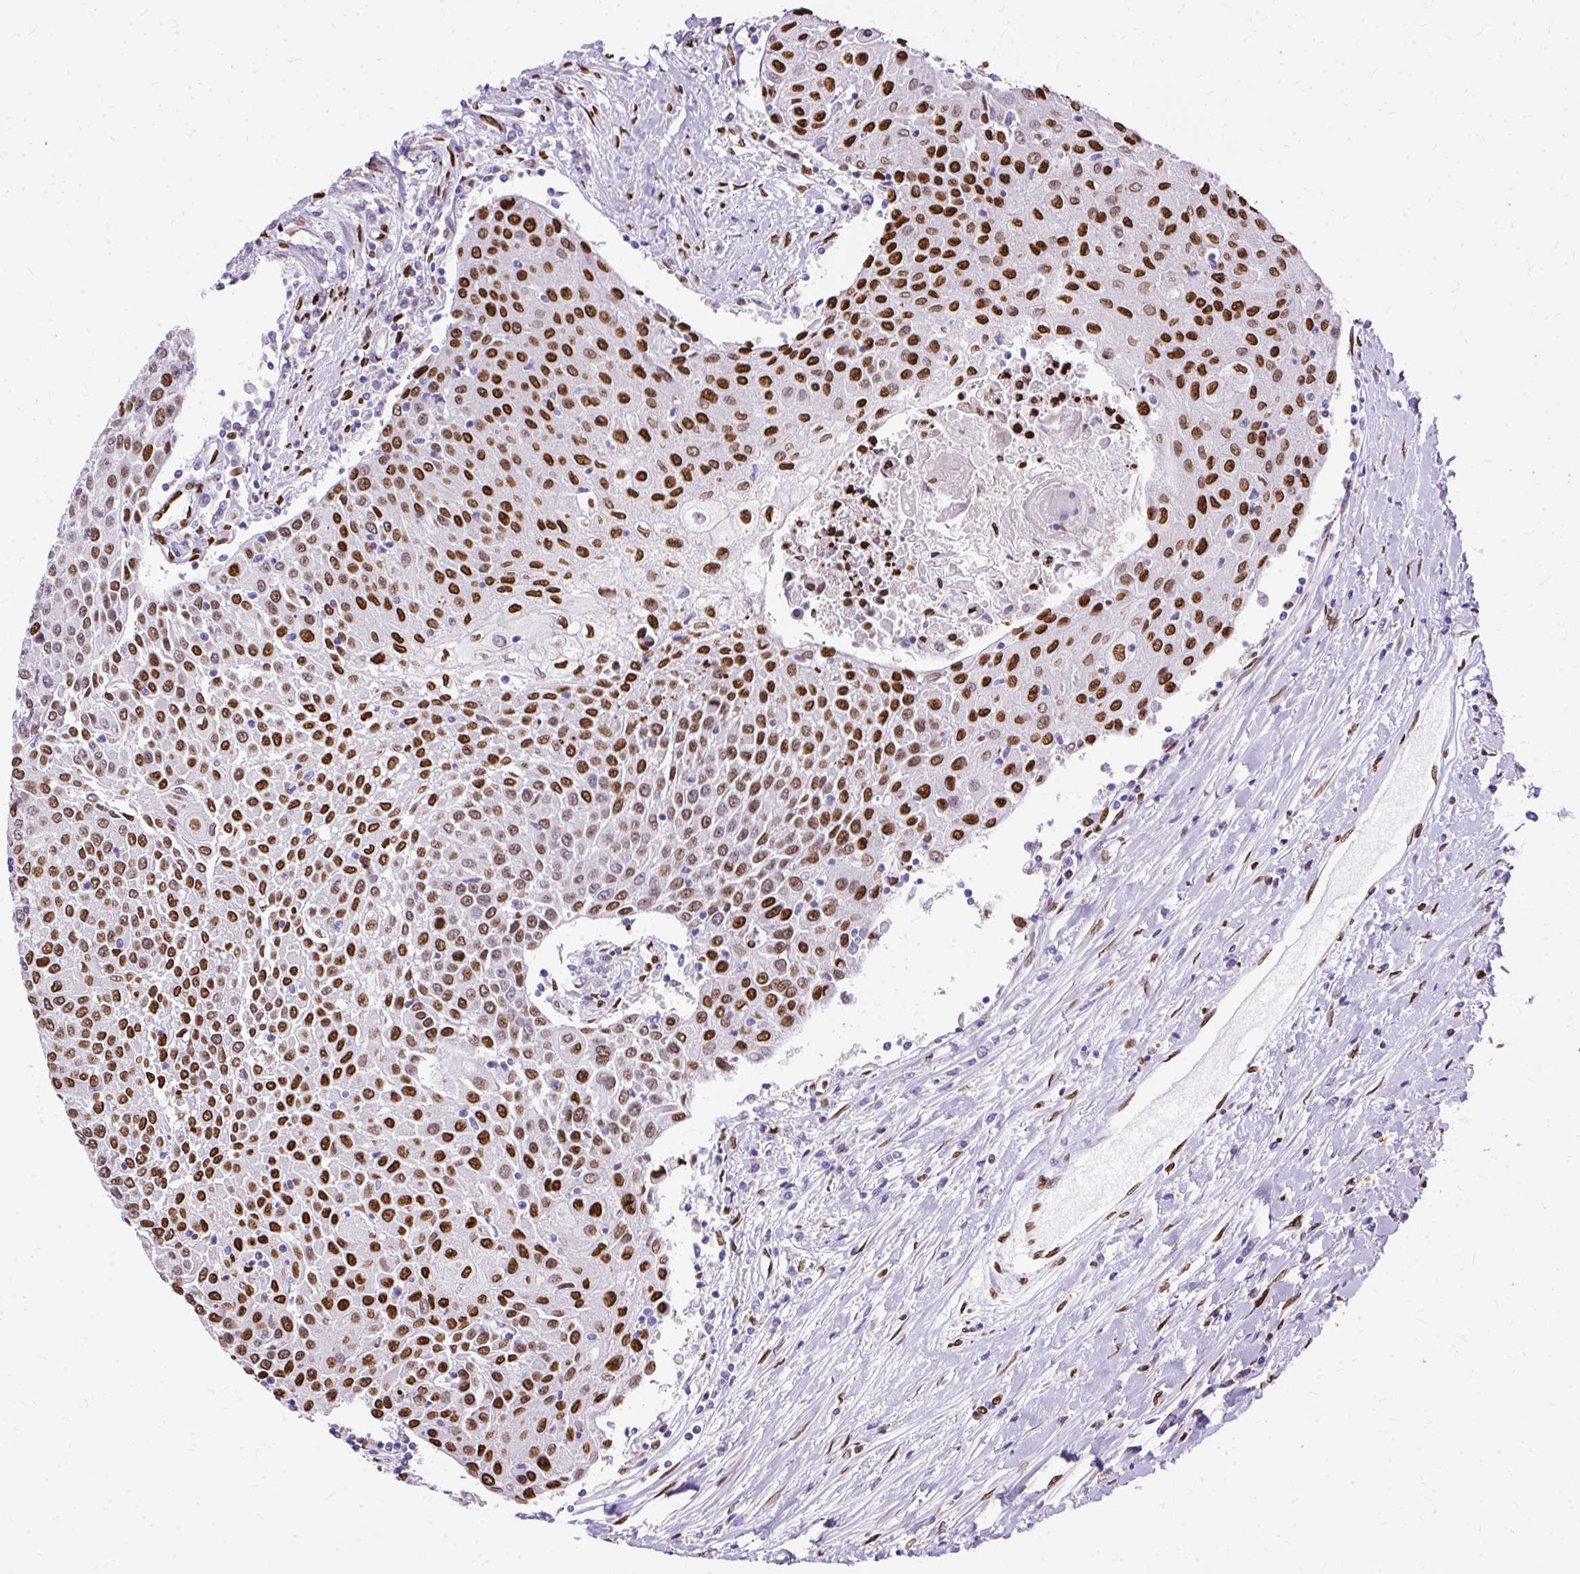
{"staining": {"intensity": "strong", "quantity": ">75%", "location": "nuclear"}, "tissue": "urothelial cancer", "cell_type": "Tumor cells", "image_type": "cancer", "snomed": [{"axis": "morphology", "description": "Urothelial carcinoma, High grade"}, {"axis": "topography", "description": "Urinary bladder"}], "caption": "Approximately >75% of tumor cells in urothelial cancer demonstrate strong nuclear protein positivity as visualized by brown immunohistochemical staining.", "gene": "TMEM184C", "patient": {"sex": "female", "age": 85}}